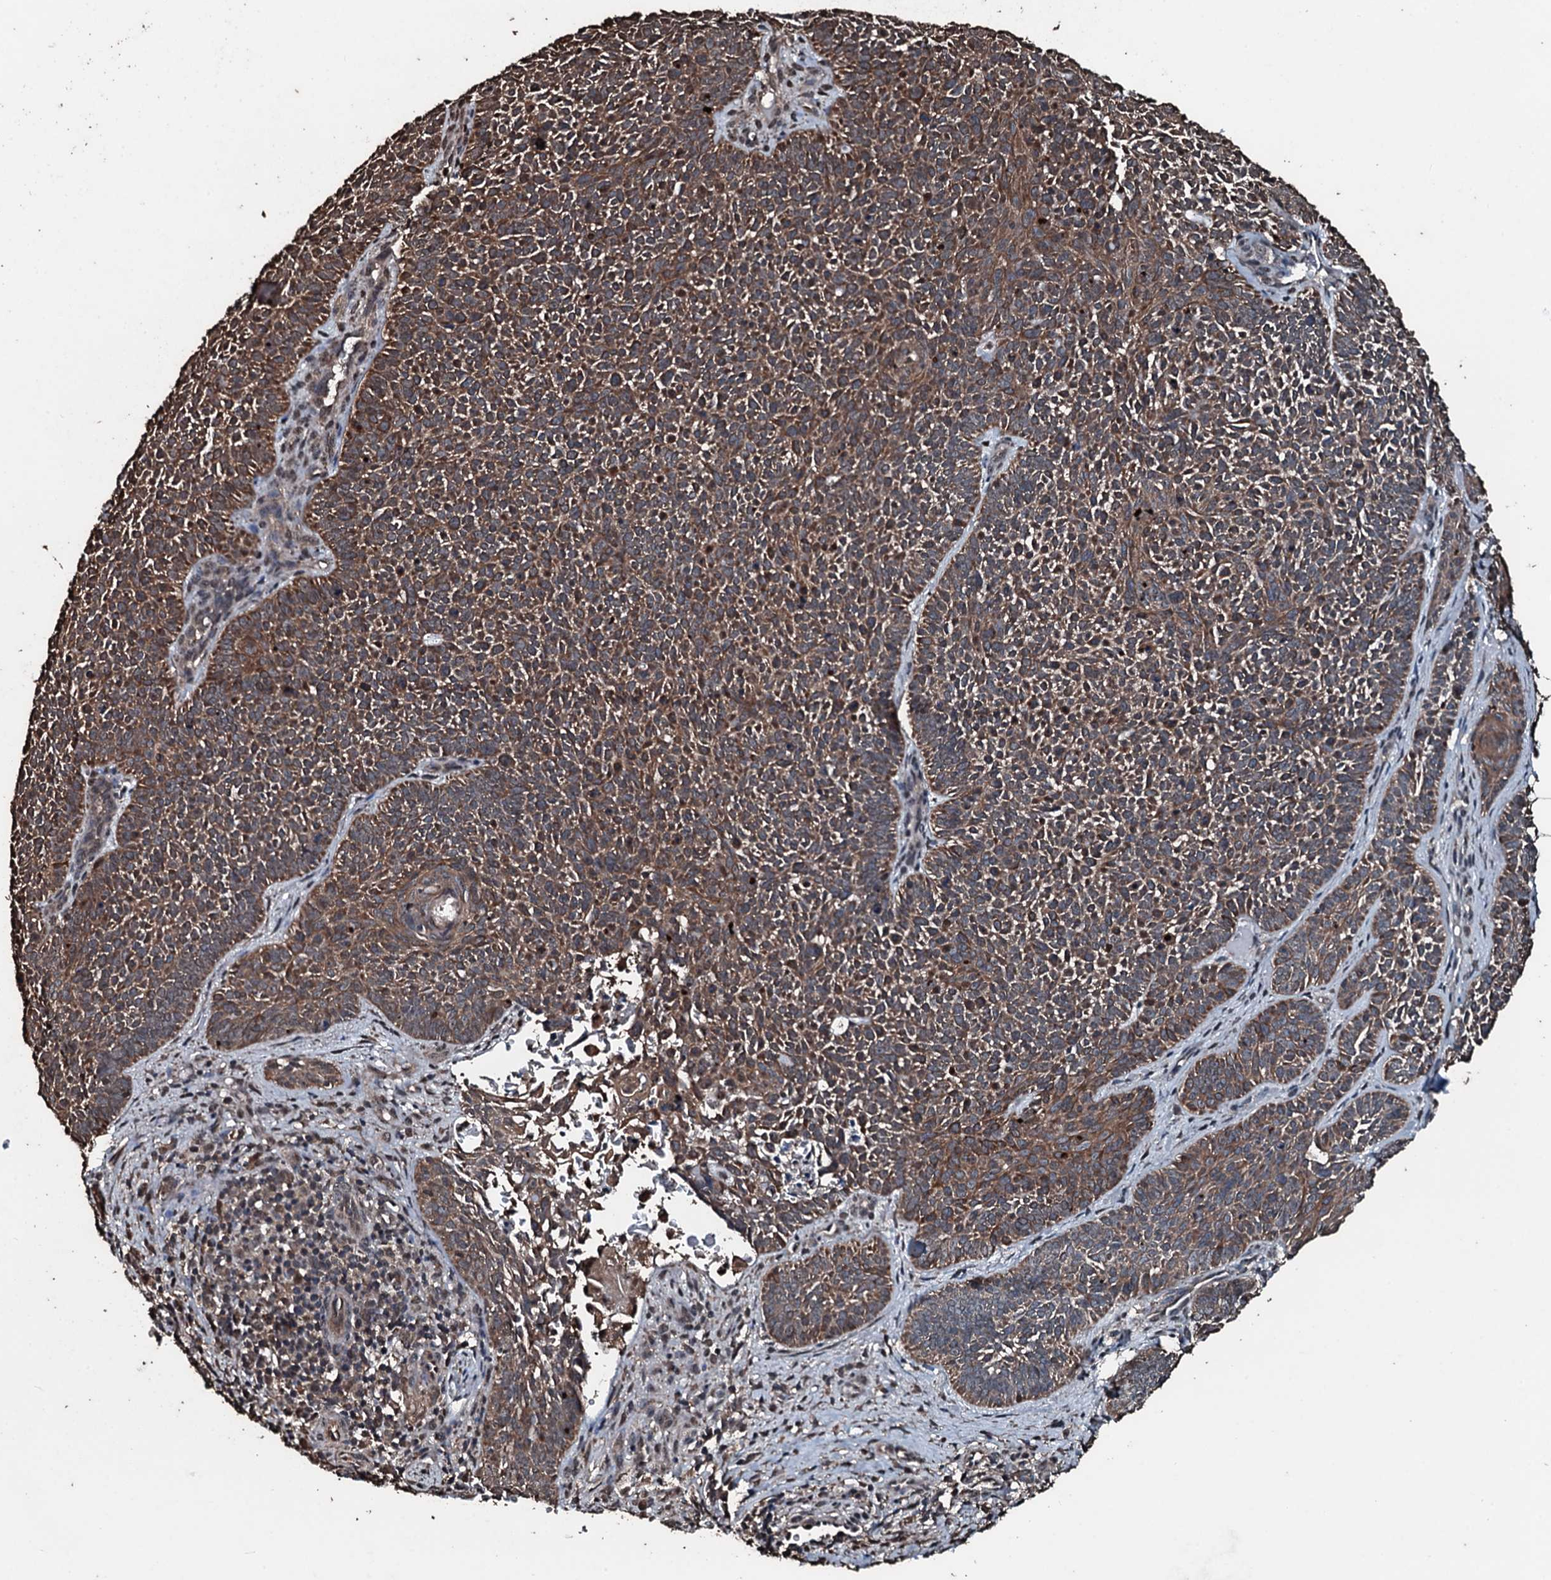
{"staining": {"intensity": "moderate", "quantity": ">75%", "location": "cytoplasmic/membranous"}, "tissue": "skin cancer", "cell_type": "Tumor cells", "image_type": "cancer", "snomed": [{"axis": "morphology", "description": "Basal cell carcinoma"}, {"axis": "topography", "description": "Skin"}], "caption": "Immunohistochemistry of basal cell carcinoma (skin) reveals medium levels of moderate cytoplasmic/membranous staining in about >75% of tumor cells.", "gene": "FAAP24", "patient": {"sex": "male", "age": 85}}